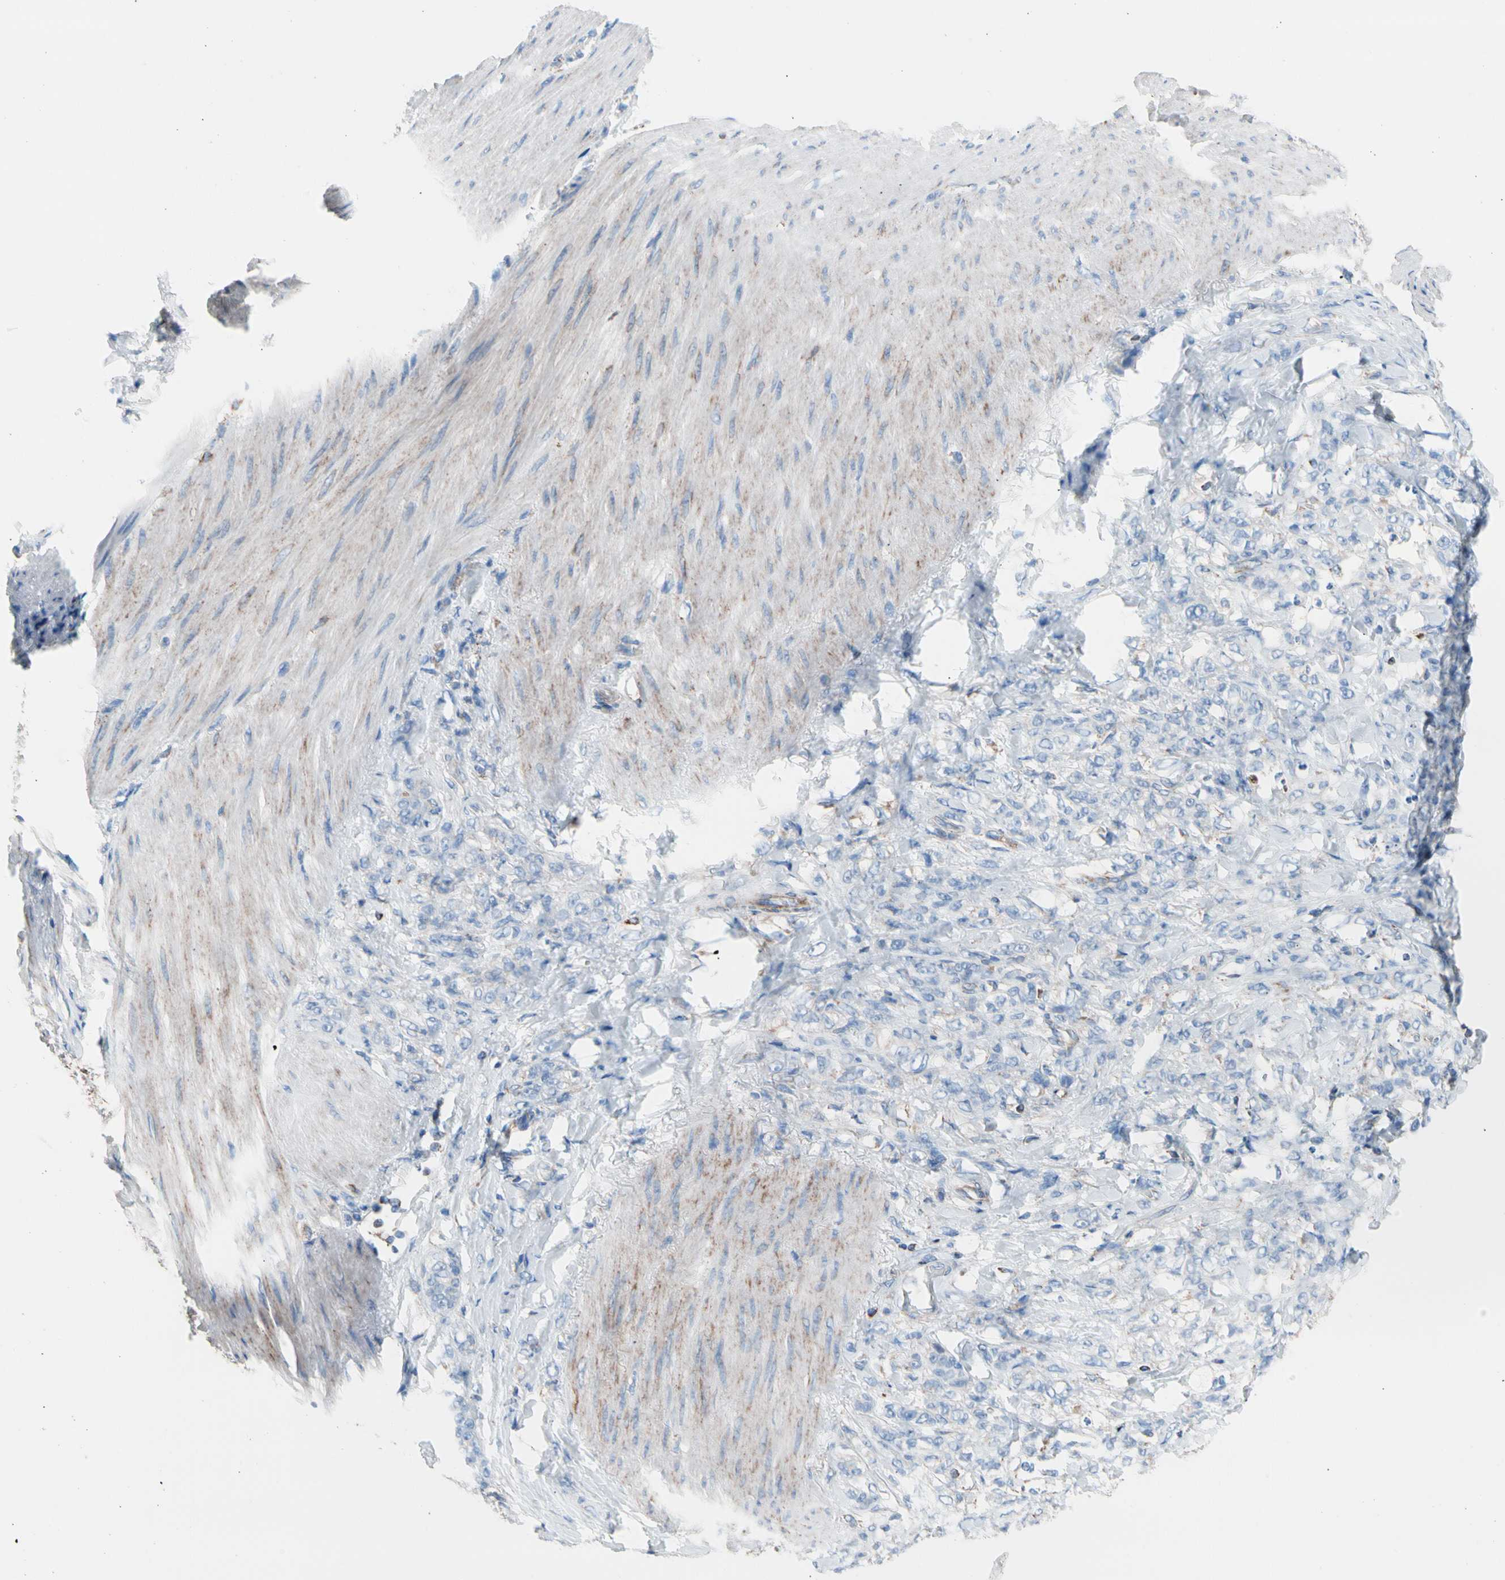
{"staining": {"intensity": "negative", "quantity": "none", "location": "none"}, "tissue": "stomach cancer", "cell_type": "Tumor cells", "image_type": "cancer", "snomed": [{"axis": "morphology", "description": "Adenocarcinoma, NOS"}, {"axis": "topography", "description": "Stomach"}], "caption": "Immunohistochemical staining of human stomach adenocarcinoma reveals no significant positivity in tumor cells.", "gene": "HK1", "patient": {"sex": "male", "age": 82}}